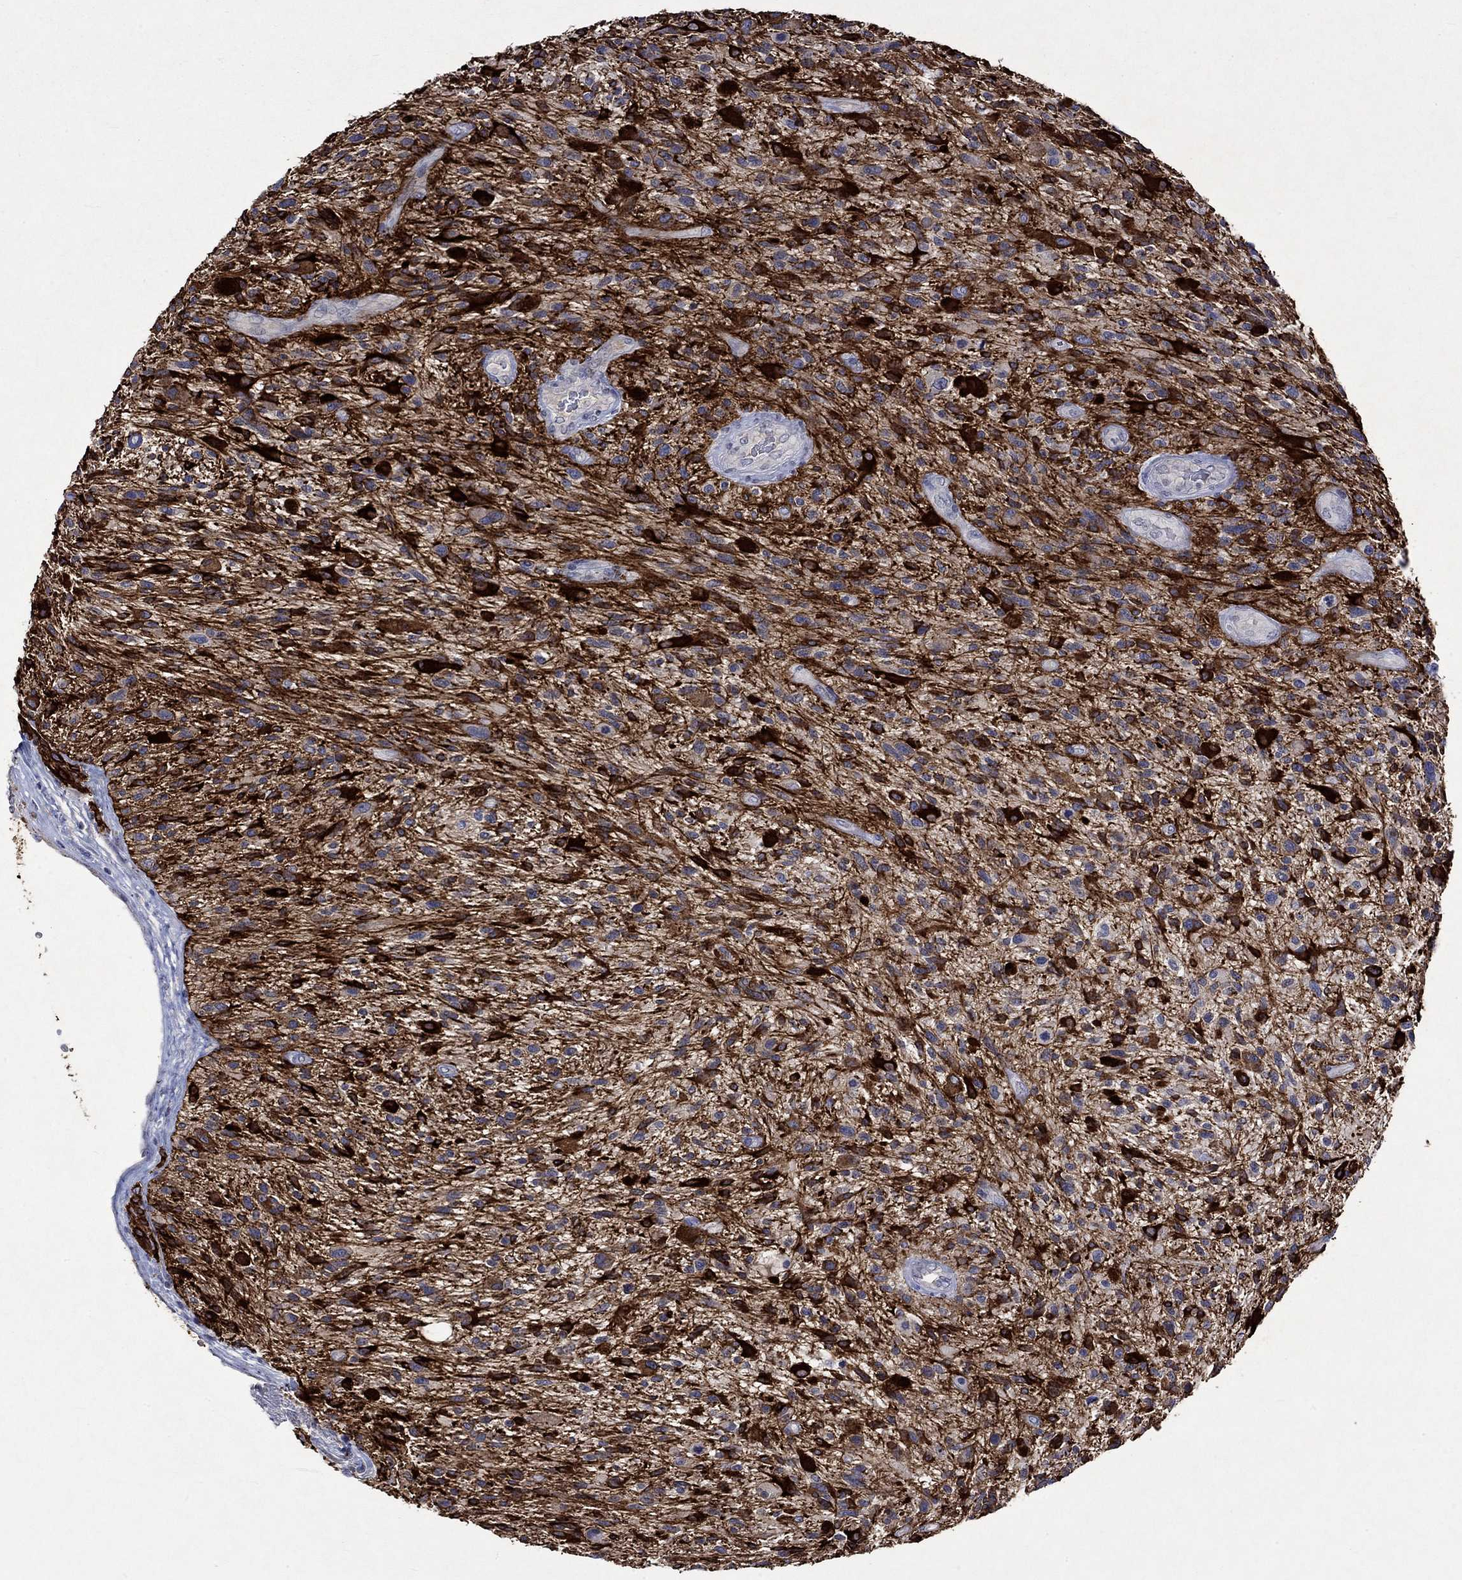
{"staining": {"intensity": "strong", "quantity": "25%-75%", "location": "cytoplasmic/membranous"}, "tissue": "glioma", "cell_type": "Tumor cells", "image_type": "cancer", "snomed": [{"axis": "morphology", "description": "Glioma, malignant, High grade"}, {"axis": "topography", "description": "Brain"}], "caption": "Glioma stained with IHC shows strong cytoplasmic/membranous positivity in approximately 25%-75% of tumor cells. (brown staining indicates protein expression, while blue staining denotes nuclei).", "gene": "CRYAB", "patient": {"sex": "male", "age": 47}}